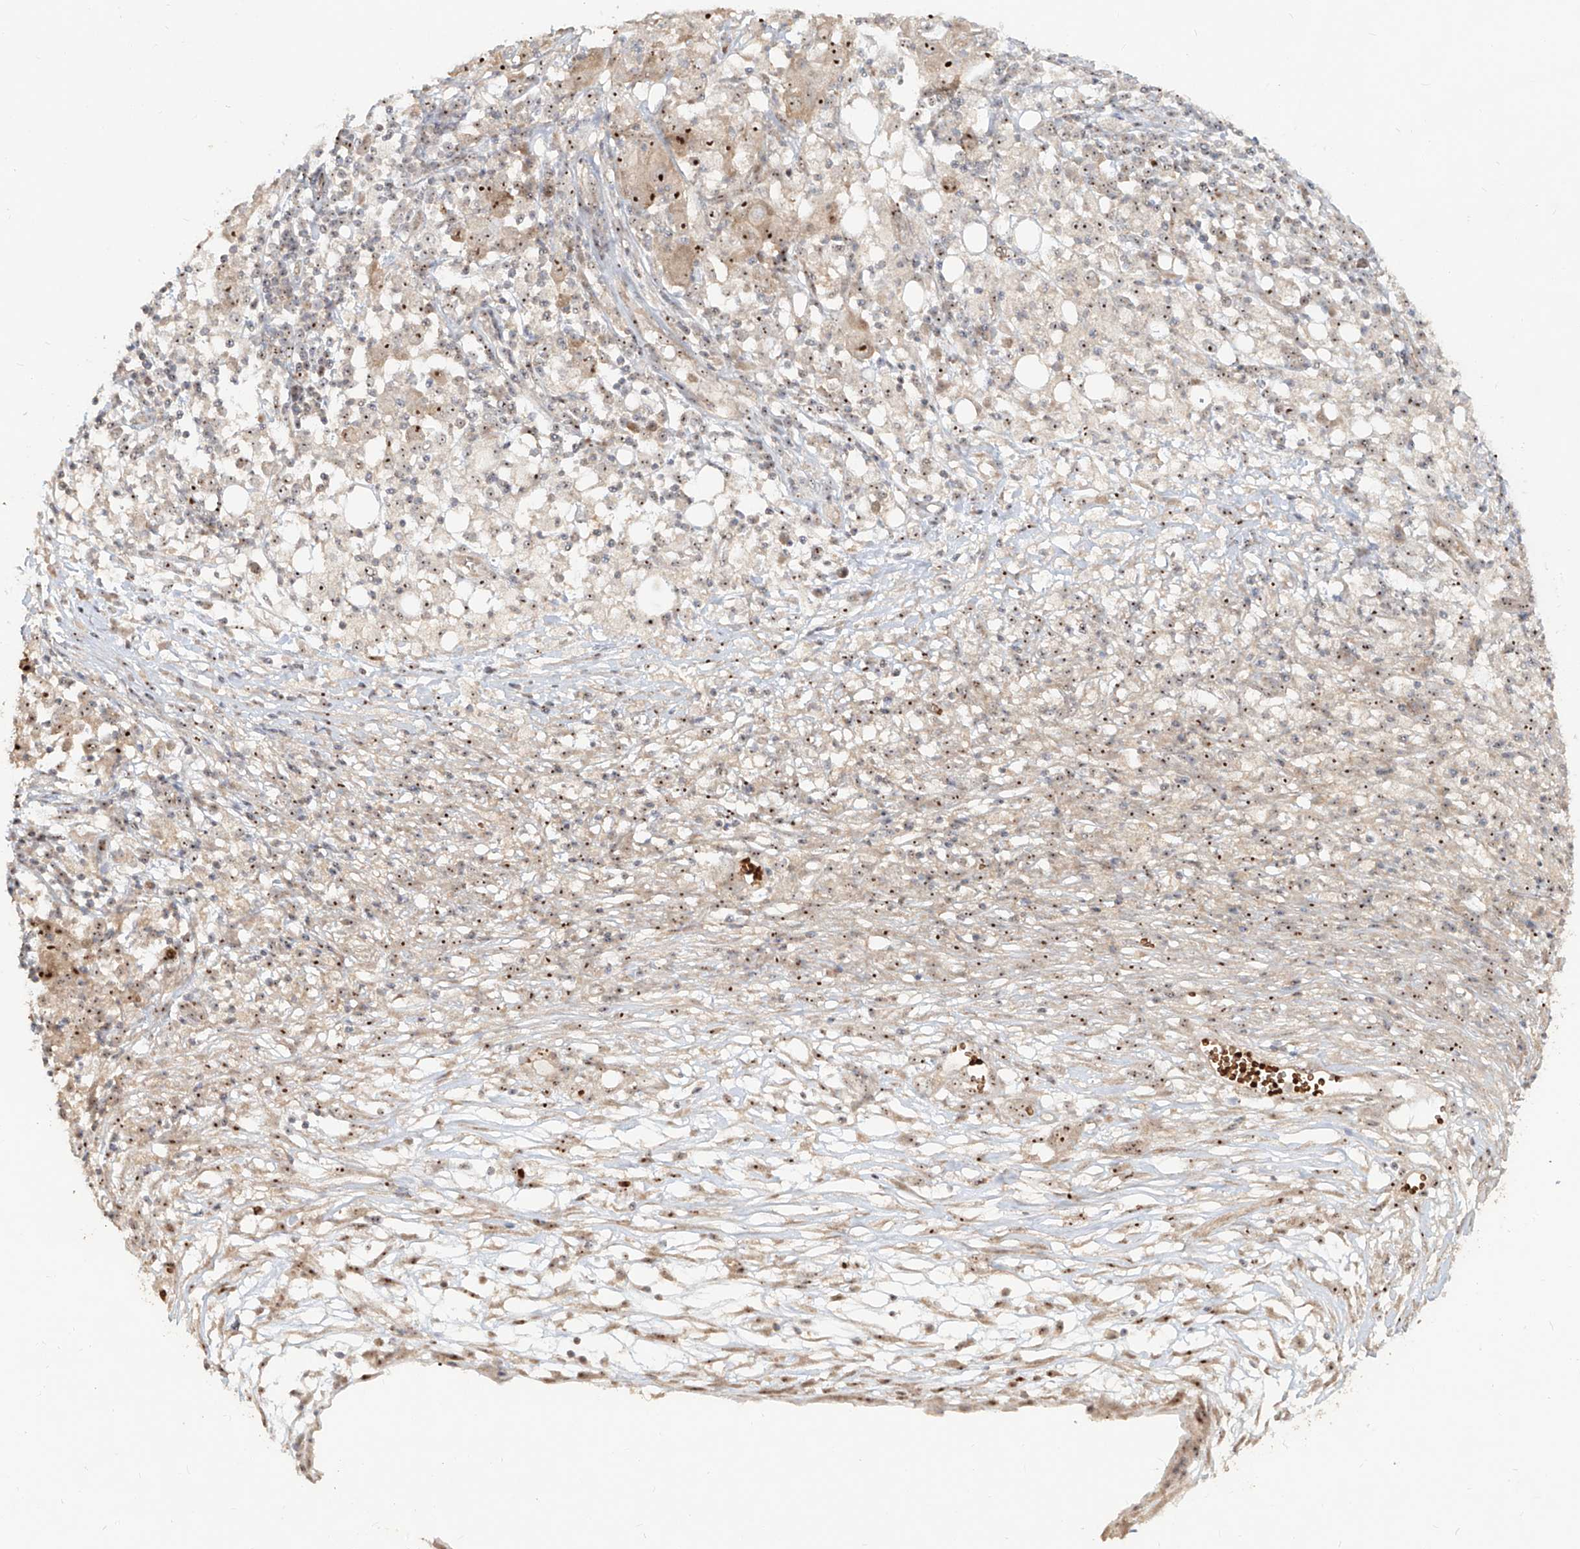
{"staining": {"intensity": "strong", "quantity": ">75%", "location": "cytoplasmic/membranous,nuclear"}, "tissue": "ovarian cancer", "cell_type": "Tumor cells", "image_type": "cancer", "snomed": [{"axis": "morphology", "description": "Carcinoma, endometroid"}, {"axis": "topography", "description": "Ovary"}], "caption": "Strong cytoplasmic/membranous and nuclear staining for a protein is appreciated in approximately >75% of tumor cells of ovarian cancer (endometroid carcinoma) using immunohistochemistry.", "gene": "BYSL", "patient": {"sex": "female", "age": 42}}